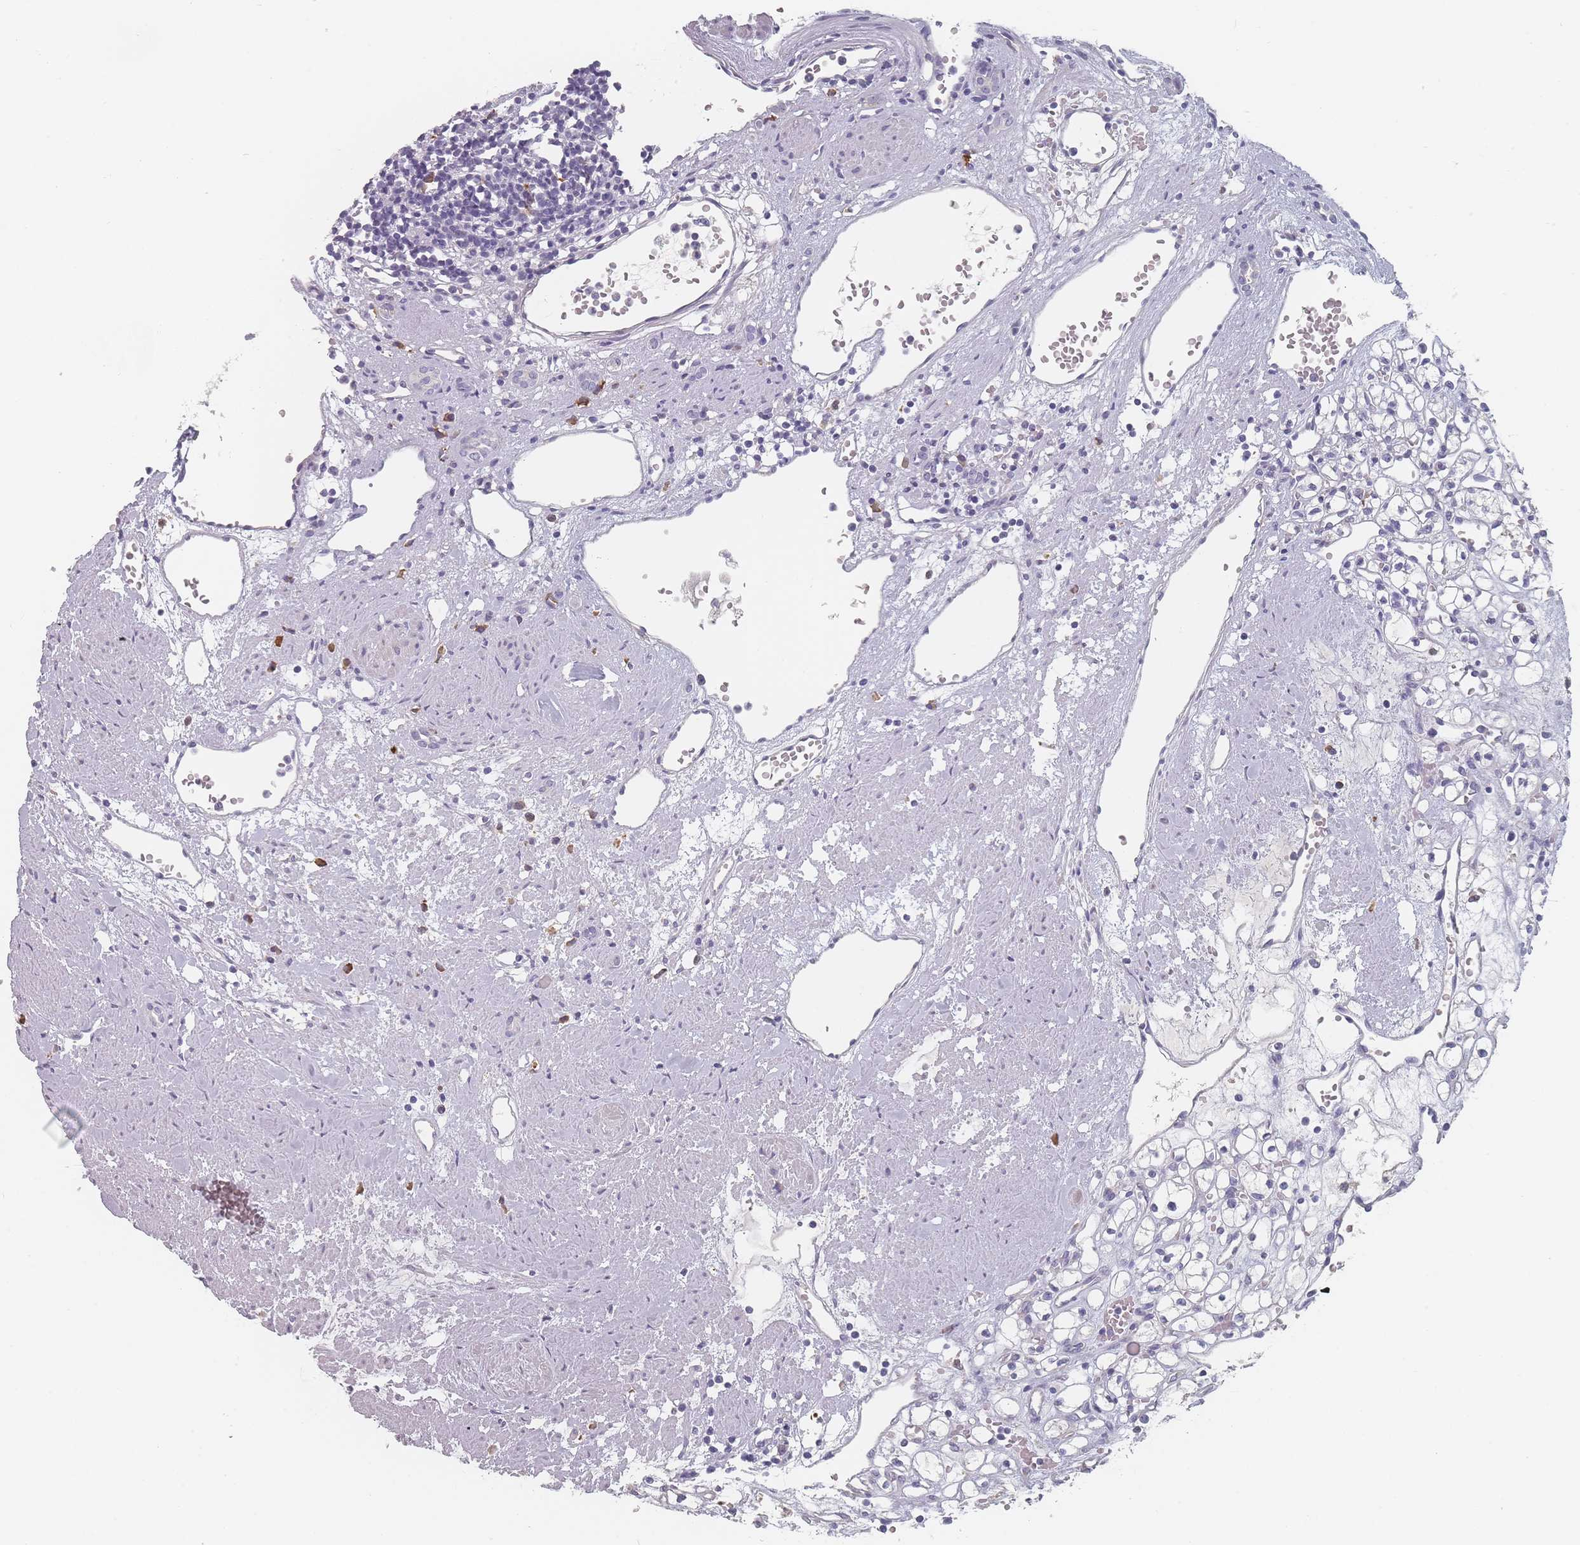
{"staining": {"intensity": "negative", "quantity": "none", "location": "none"}, "tissue": "renal cancer", "cell_type": "Tumor cells", "image_type": "cancer", "snomed": [{"axis": "morphology", "description": "Adenocarcinoma, NOS"}, {"axis": "topography", "description": "Kidney"}], "caption": "The immunohistochemistry (IHC) image has no significant staining in tumor cells of renal cancer (adenocarcinoma) tissue. (Stains: DAB (3,3'-diaminobenzidine) immunohistochemistry (IHC) with hematoxylin counter stain, Microscopy: brightfield microscopy at high magnification).", "gene": "SLC35E4", "patient": {"sex": "female", "age": 59}}